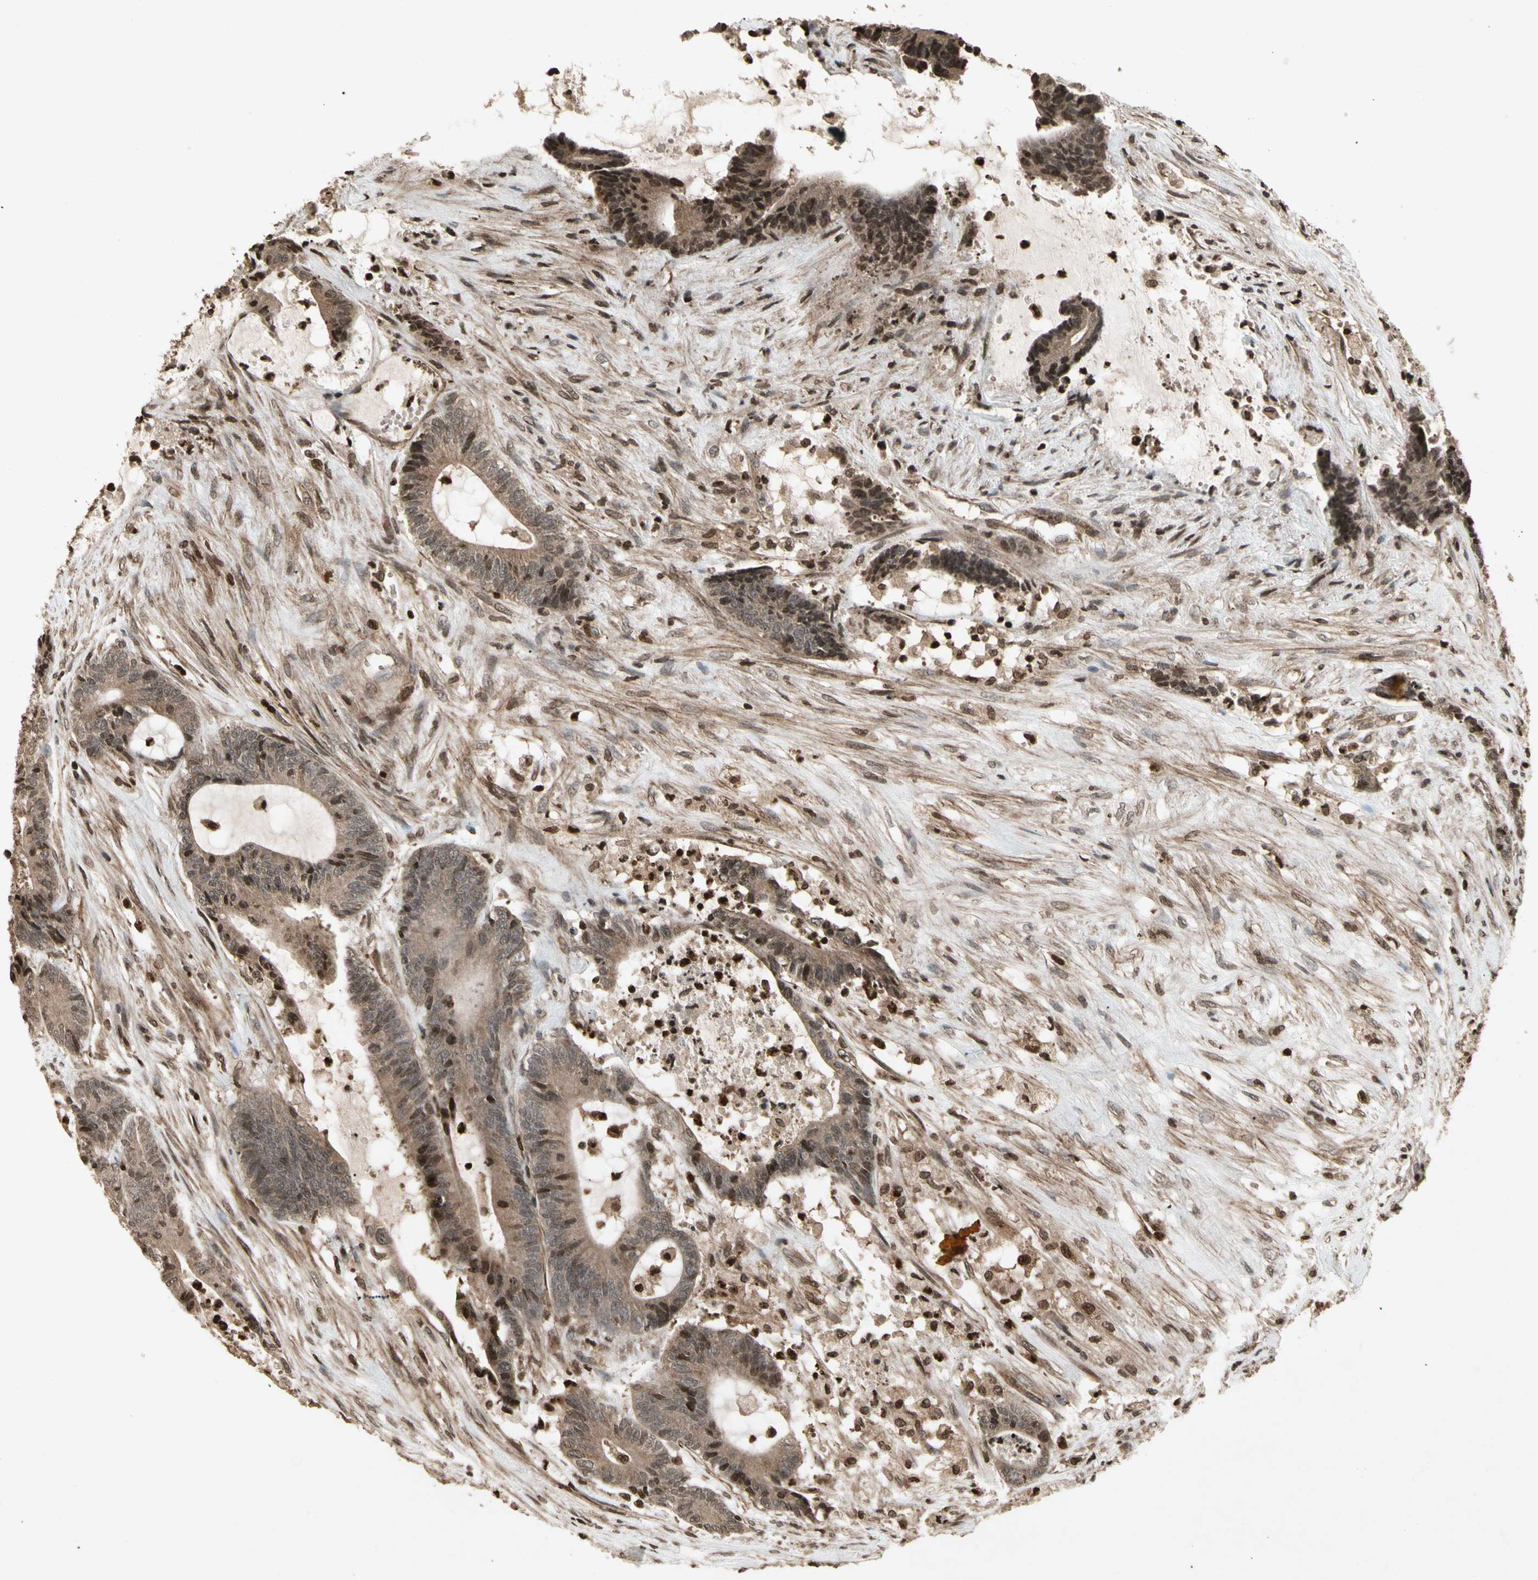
{"staining": {"intensity": "strong", "quantity": "25%-75%", "location": "nuclear"}, "tissue": "colorectal cancer", "cell_type": "Tumor cells", "image_type": "cancer", "snomed": [{"axis": "morphology", "description": "Adenocarcinoma, NOS"}, {"axis": "topography", "description": "Colon"}], "caption": "Colorectal cancer (adenocarcinoma) tissue exhibits strong nuclear staining in approximately 25%-75% of tumor cells", "gene": "GLRX", "patient": {"sex": "female", "age": 84}}